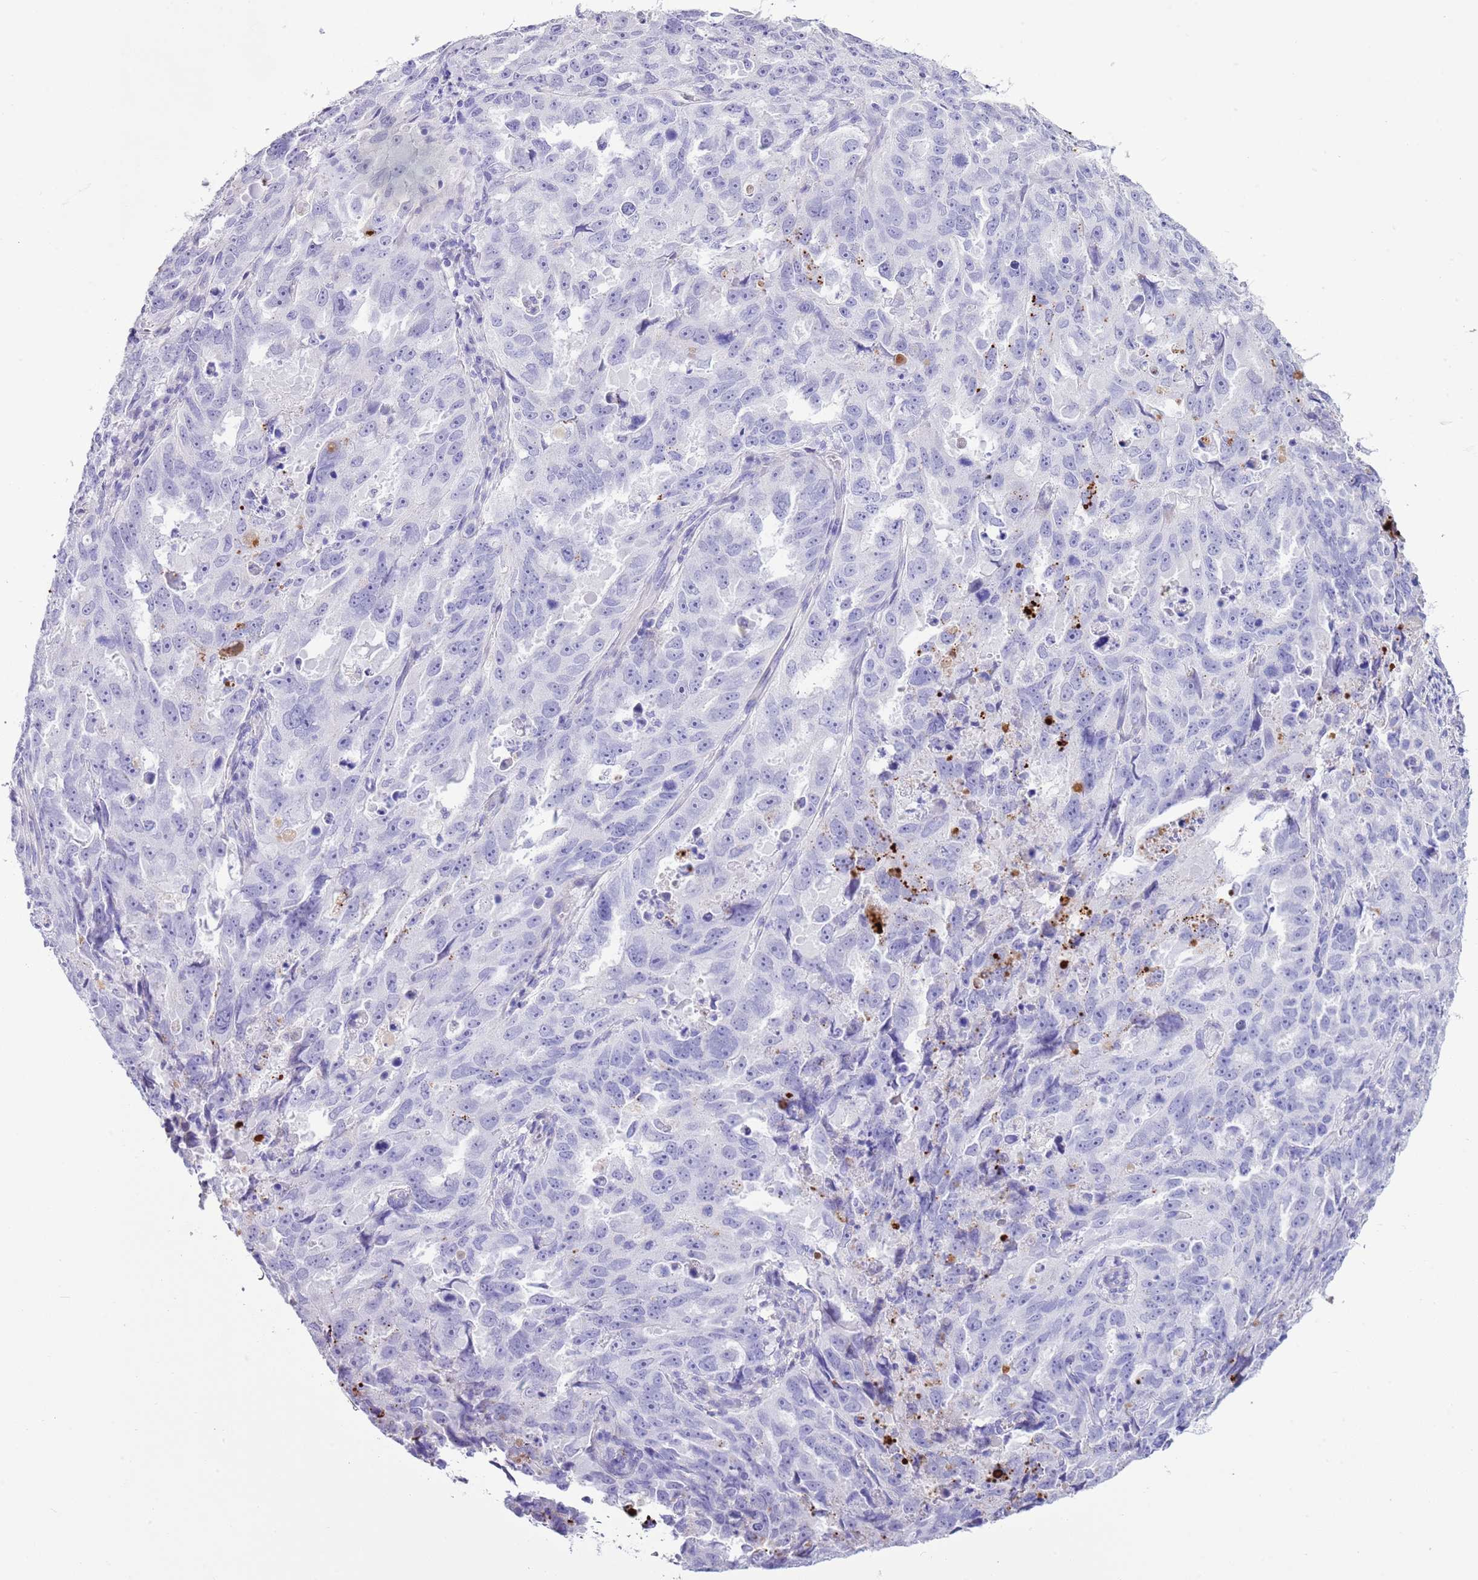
{"staining": {"intensity": "negative", "quantity": "none", "location": "none"}, "tissue": "endometrial cancer", "cell_type": "Tumor cells", "image_type": "cancer", "snomed": [{"axis": "morphology", "description": "Adenocarcinoma, NOS"}, {"axis": "topography", "description": "Endometrium"}], "caption": "There is no significant staining in tumor cells of endometrial cancer.", "gene": "ABHD17C", "patient": {"sex": "female", "age": 65}}